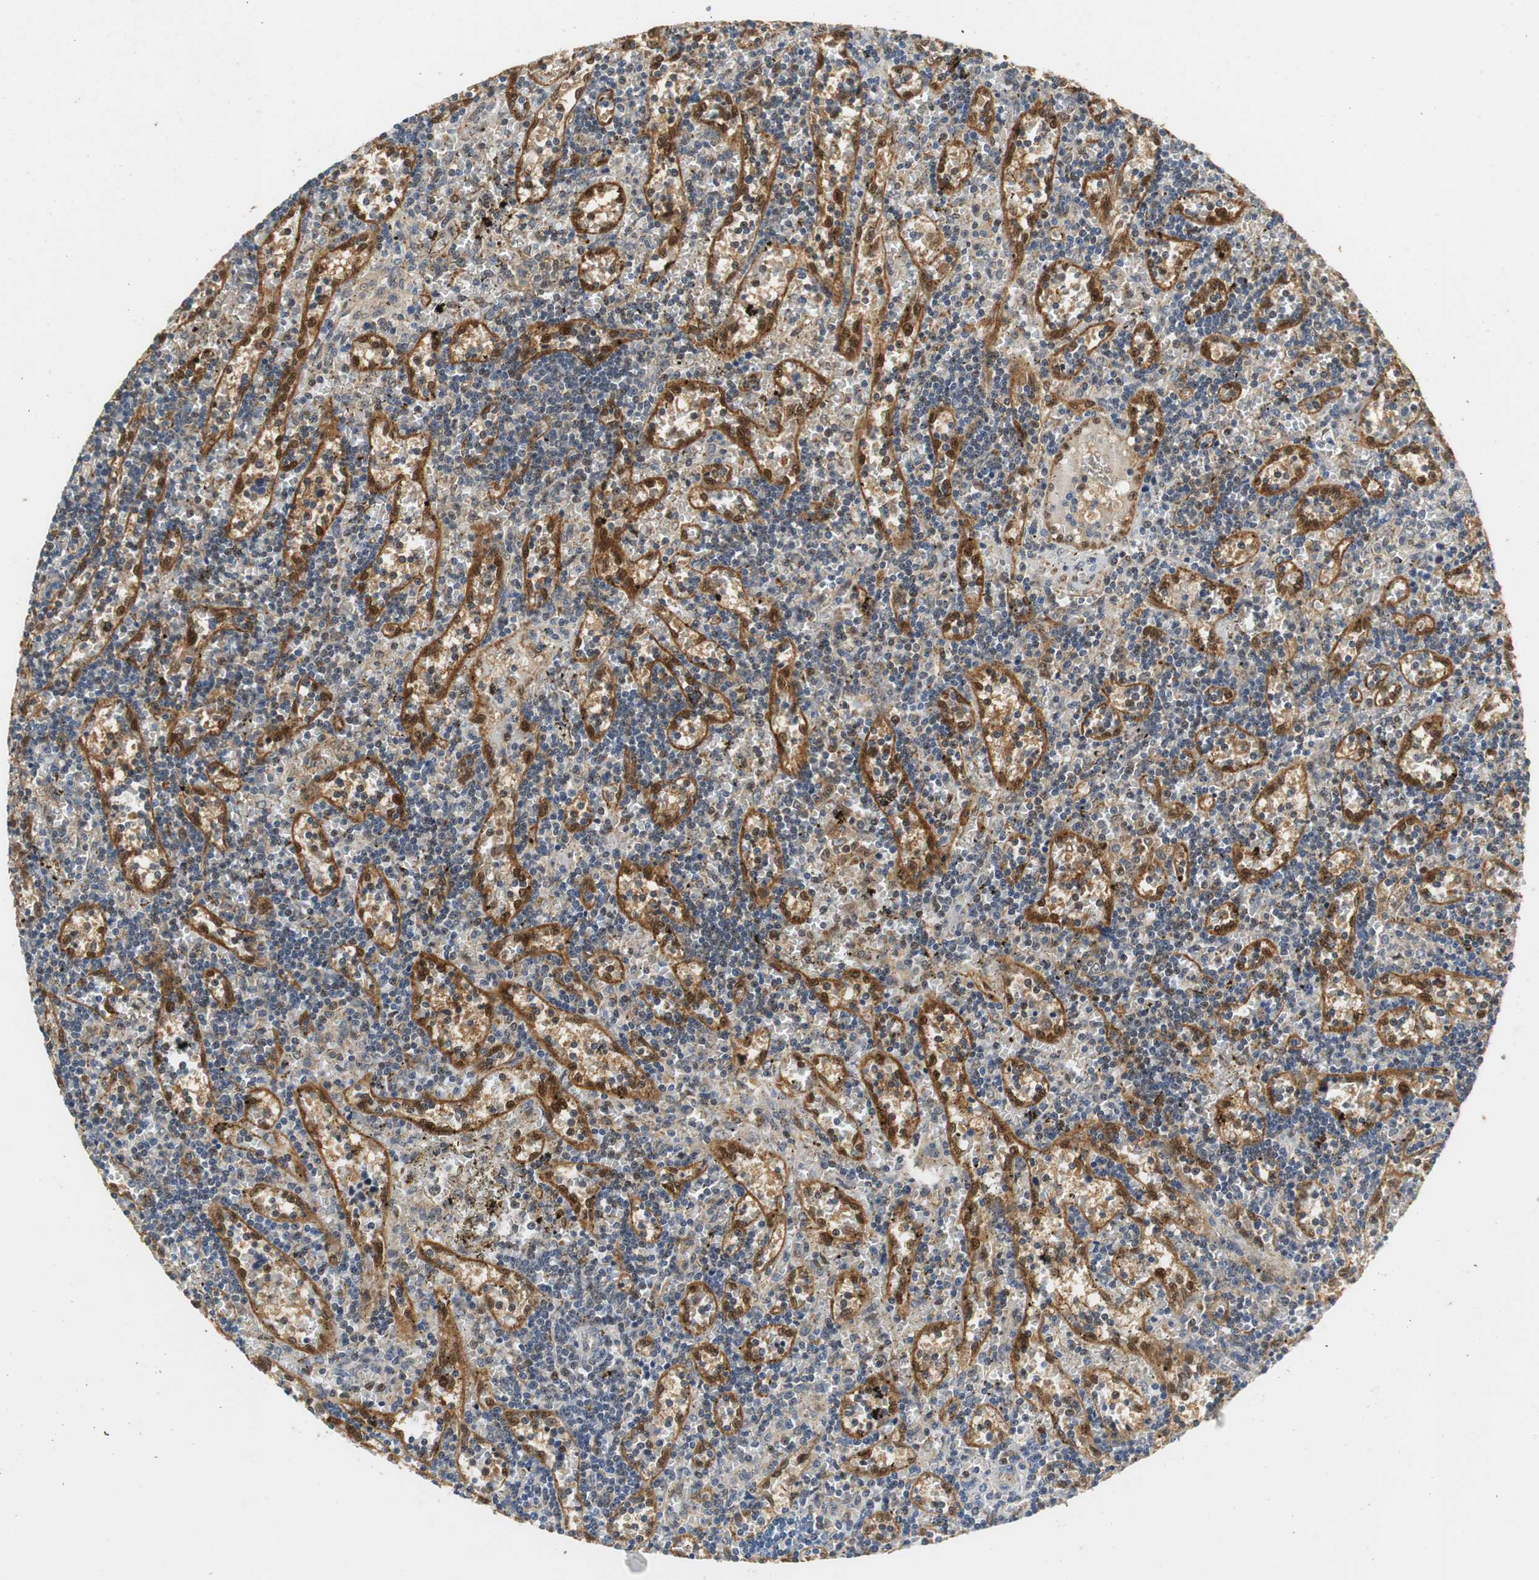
{"staining": {"intensity": "moderate", "quantity": ">75%", "location": "cytoplasmic/membranous"}, "tissue": "lymphoma", "cell_type": "Tumor cells", "image_type": "cancer", "snomed": [{"axis": "morphology", "description": "Malignant lymphoma, non-Hodgkin's type, Low grade"}, {"axis": "topography", "description": "Spleen"}], "caption": "High-magnification brightfield microscopy of low-grade malignant lymphoma, non-Hodgkin's type stained with DAB (brown) and counterstained with hematoxylin (blue). tumor cells exhibit moderate cytoplasmic/membranous expression is appreciated in approximately>75% of cells.", "gene": "GSDMD", "patient": {"sex": "male", "age": 60}}